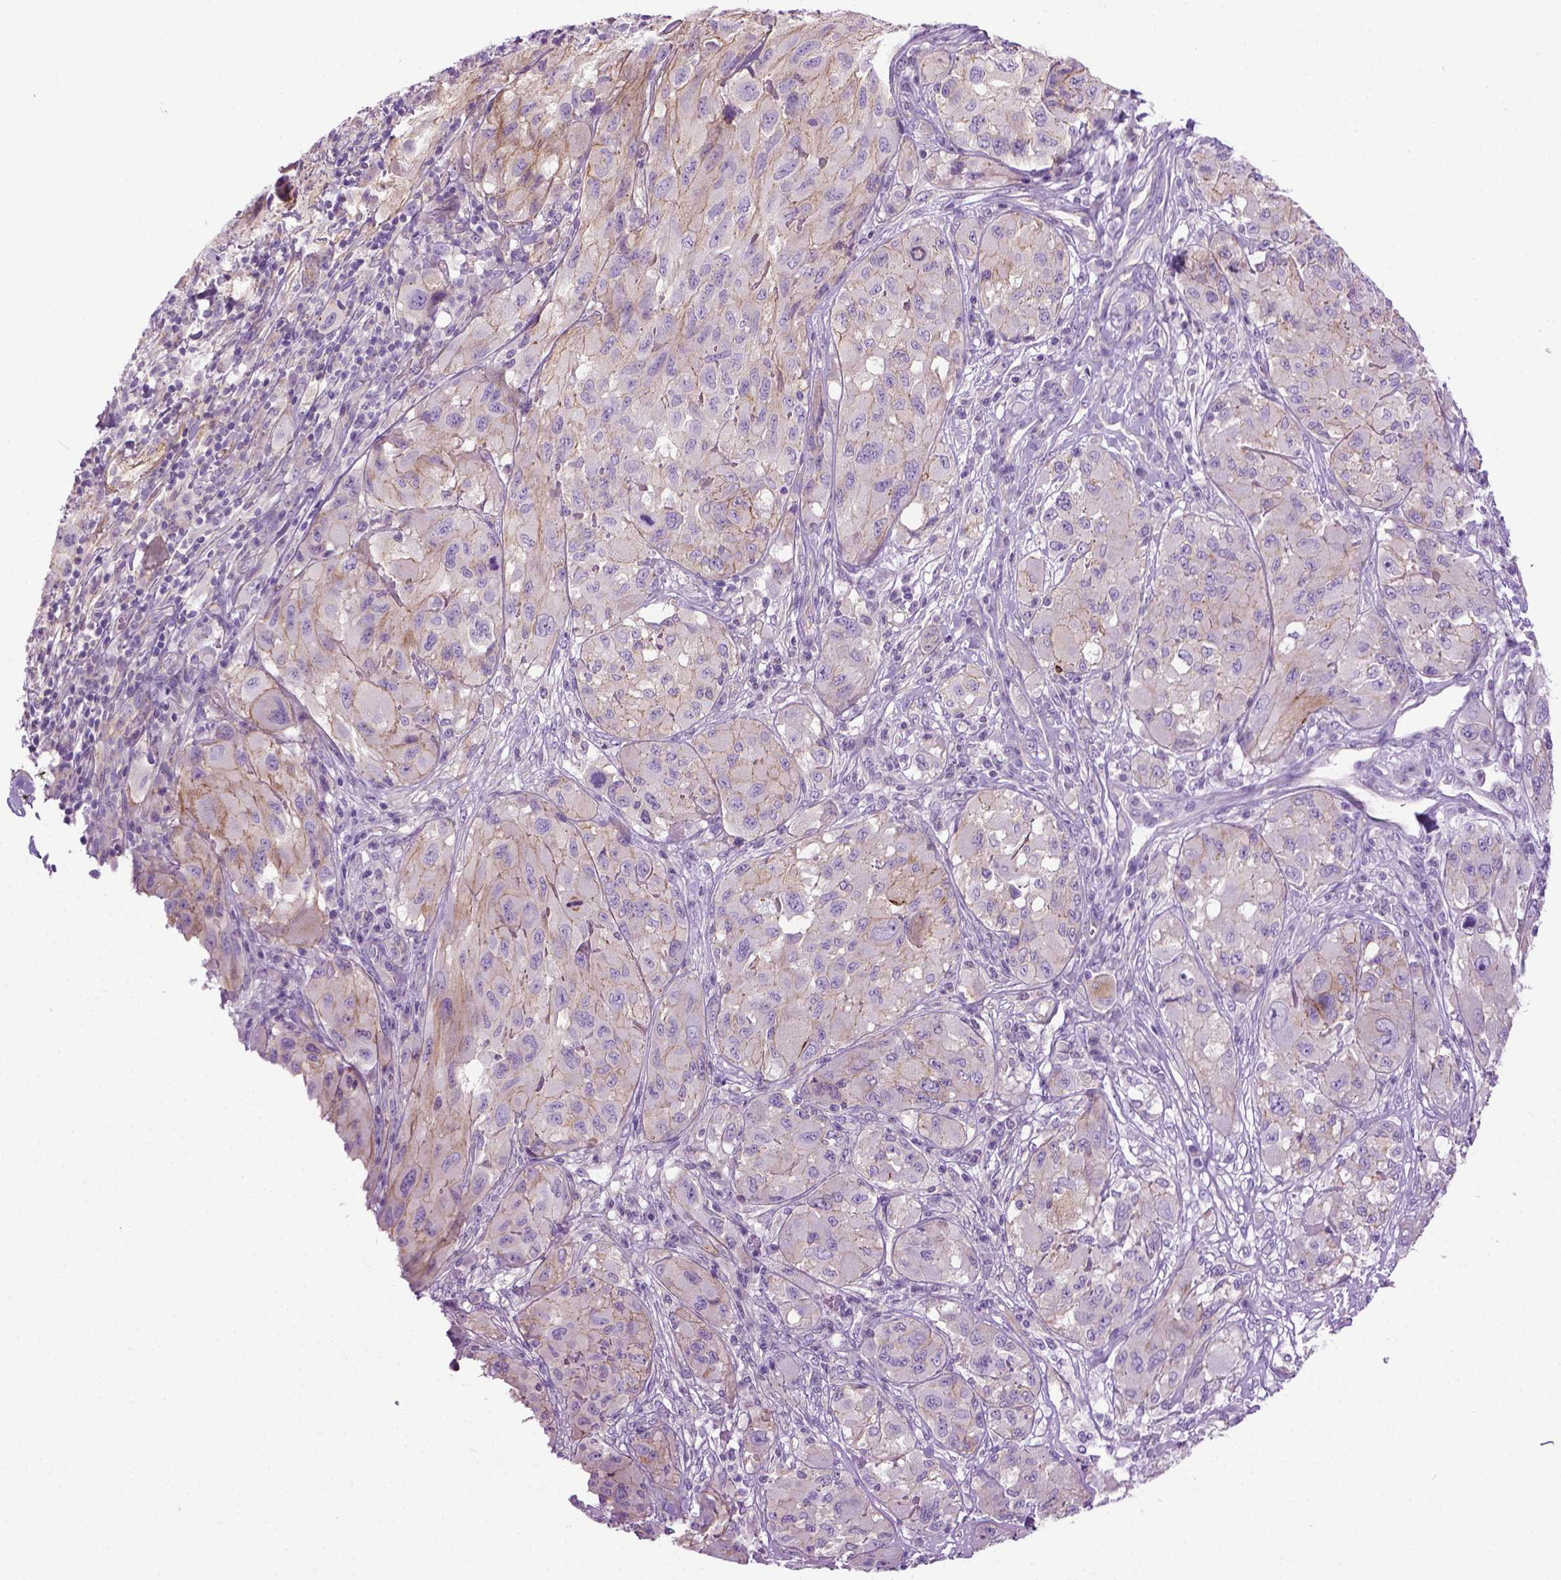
{"staining": {"intensity": "weak", "quantity": "<25%", "location": "cytoplasmic/membranous"}, "tissue": "melanoma", "cell_type": "Tumor cells", "image_type": "cancer", "snomed": [{"axis": "morphology", "description": "Malignant melanoma, NOS"}, {"axis": "topography", "description": "Skin"}], "caption": "Tumor cells show no significant protein staining in melanoma. The staining was performed using DAB to visualize the protein expression in brown, while the nuclei were stained in blue with hematoxylin (Magnification: 20x).", "gene": "SPECC1L", "patient": {"sex": "female", "age": 91}}